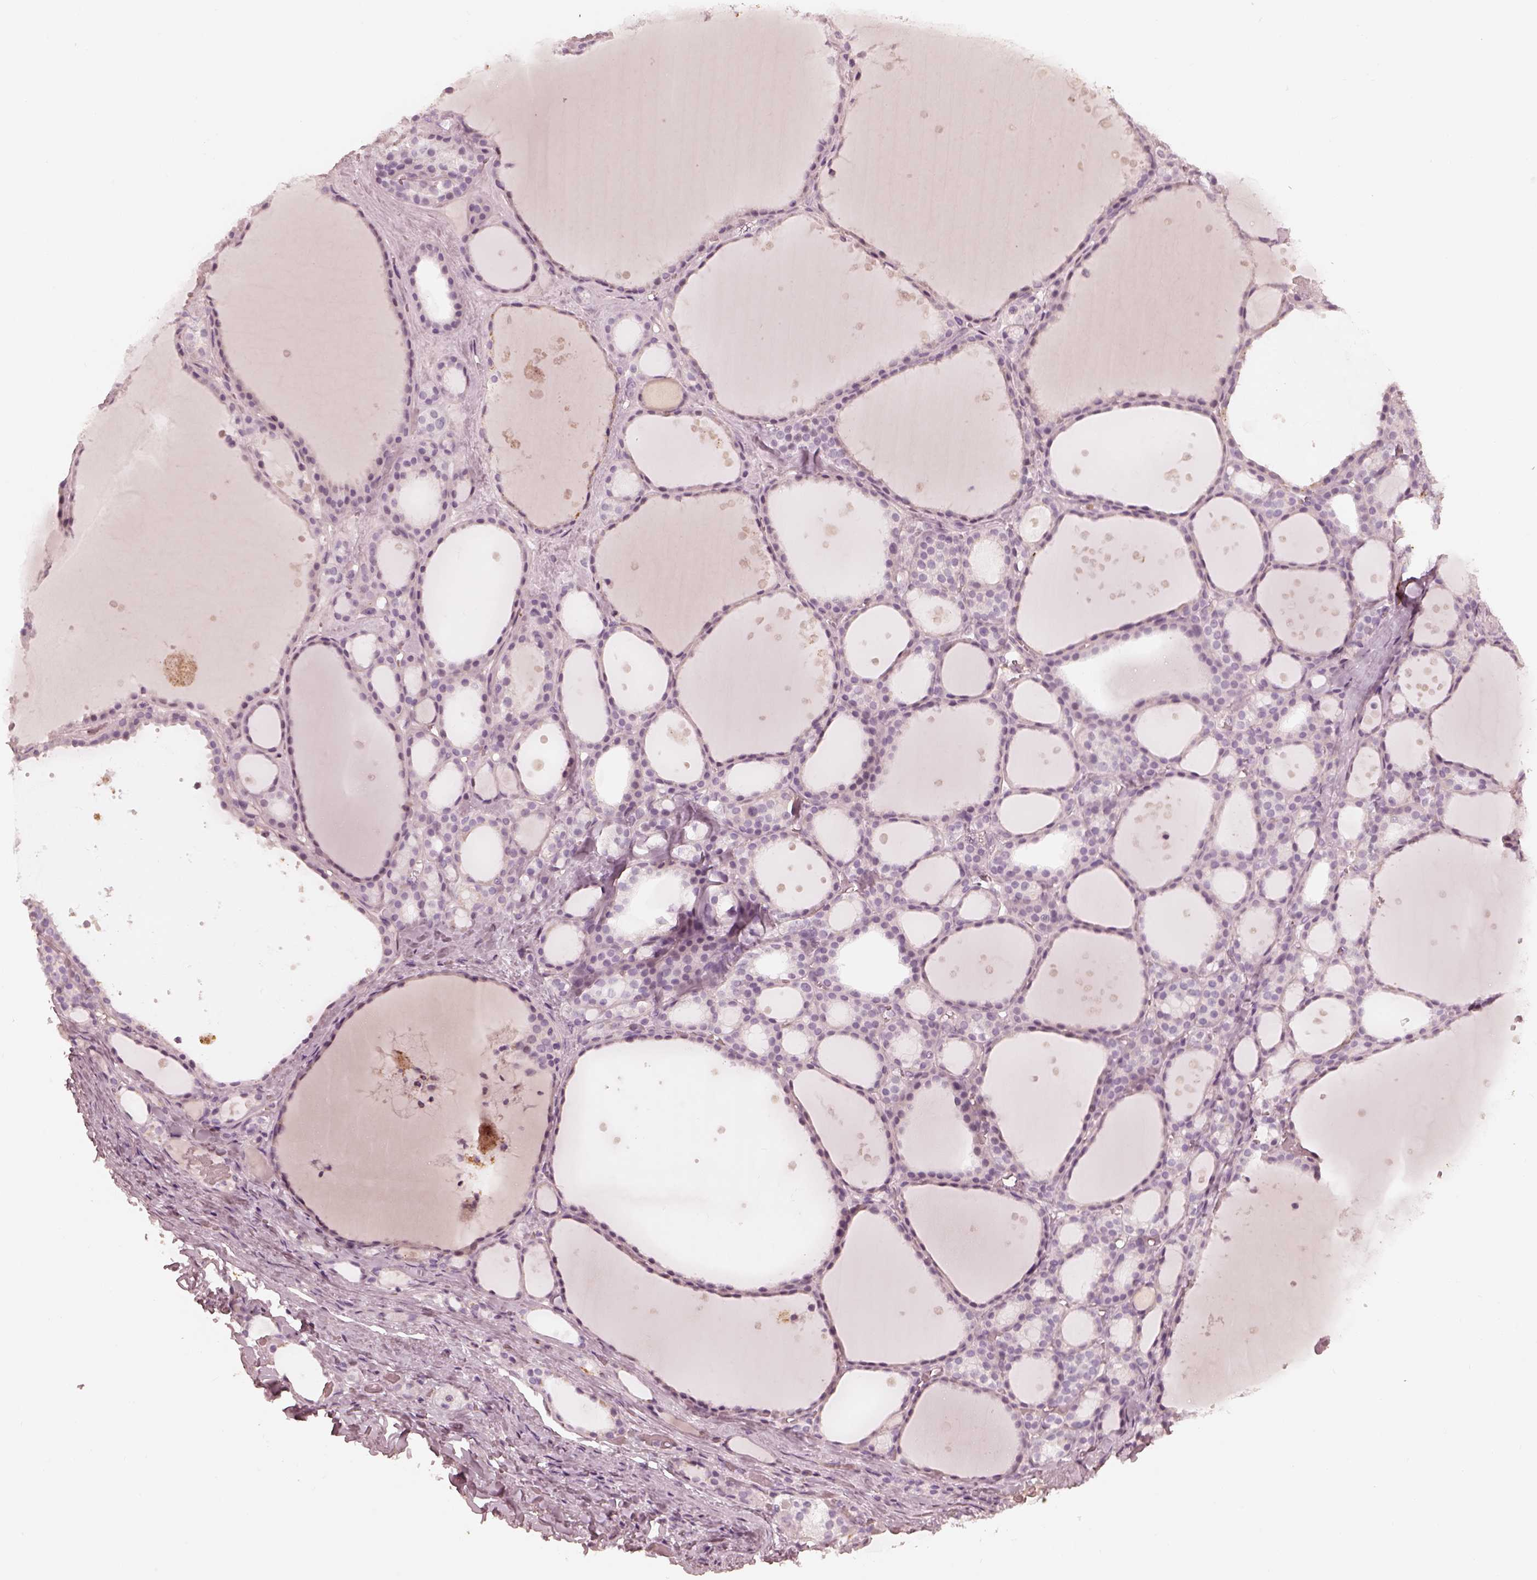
{"staining": {"intensity": "negative", "quantity": "none", "location": "none"}, "tissue": "thyroid gland", "cell_type": "Glandular cells", "image_type": "normal", "snomed": [{"axis": "morphology", "description": "Normal tissue, NOS"}, {"axis": "topography", "description": "Thyroid gland"}], "caption": "IHC histopathology image of benign thyroid gland: human thyroid gland stained with DAB demonstrates no significant protein positivity in glandular cells. Nuclei are stained in blue.", "gene": "ADRB3", "patient": {"sex": "male", "age": 68}}